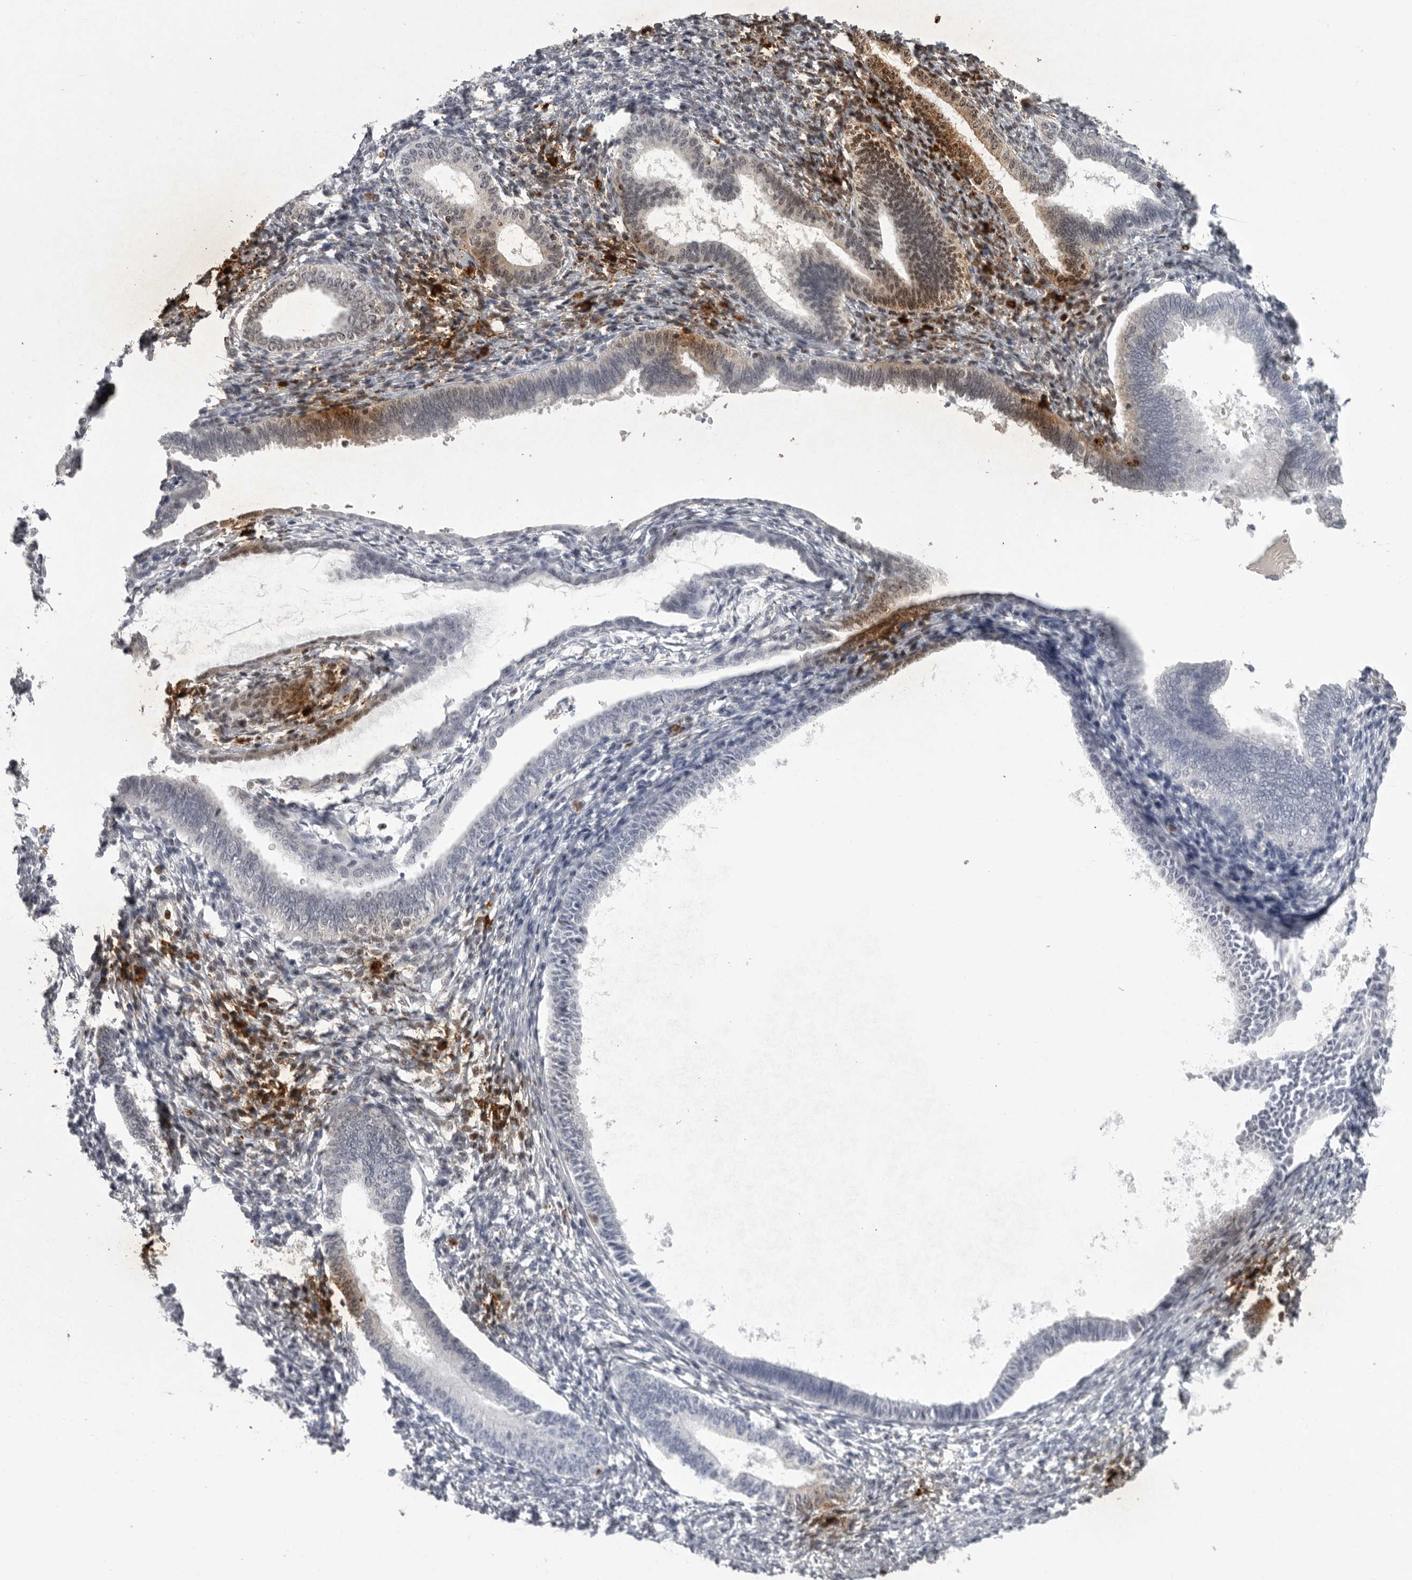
{"staining": {"intensity": "moderate", "quantity": "<25%", "location": "cytoplasmic/membranous"}, "tissue": "endometrium", "cell_type": "Cells in endometrial stroma", "image_type": "normal", "snomed": [{"axis": "morphology", "description": "Normal tissue, NOS"}, {"axis": "topography", "description": "Endometrium"}], "caption": "Immunohistochemical staining of normal endometrium displays moderate cytoplasmic/membranous protein staining in about <25% of cells in endometrial stroma. (Brightfield microscopy of DAB IHC at high magnification).", "gene": "GNLY", "patient": {"sex": "female", "age": 77}}